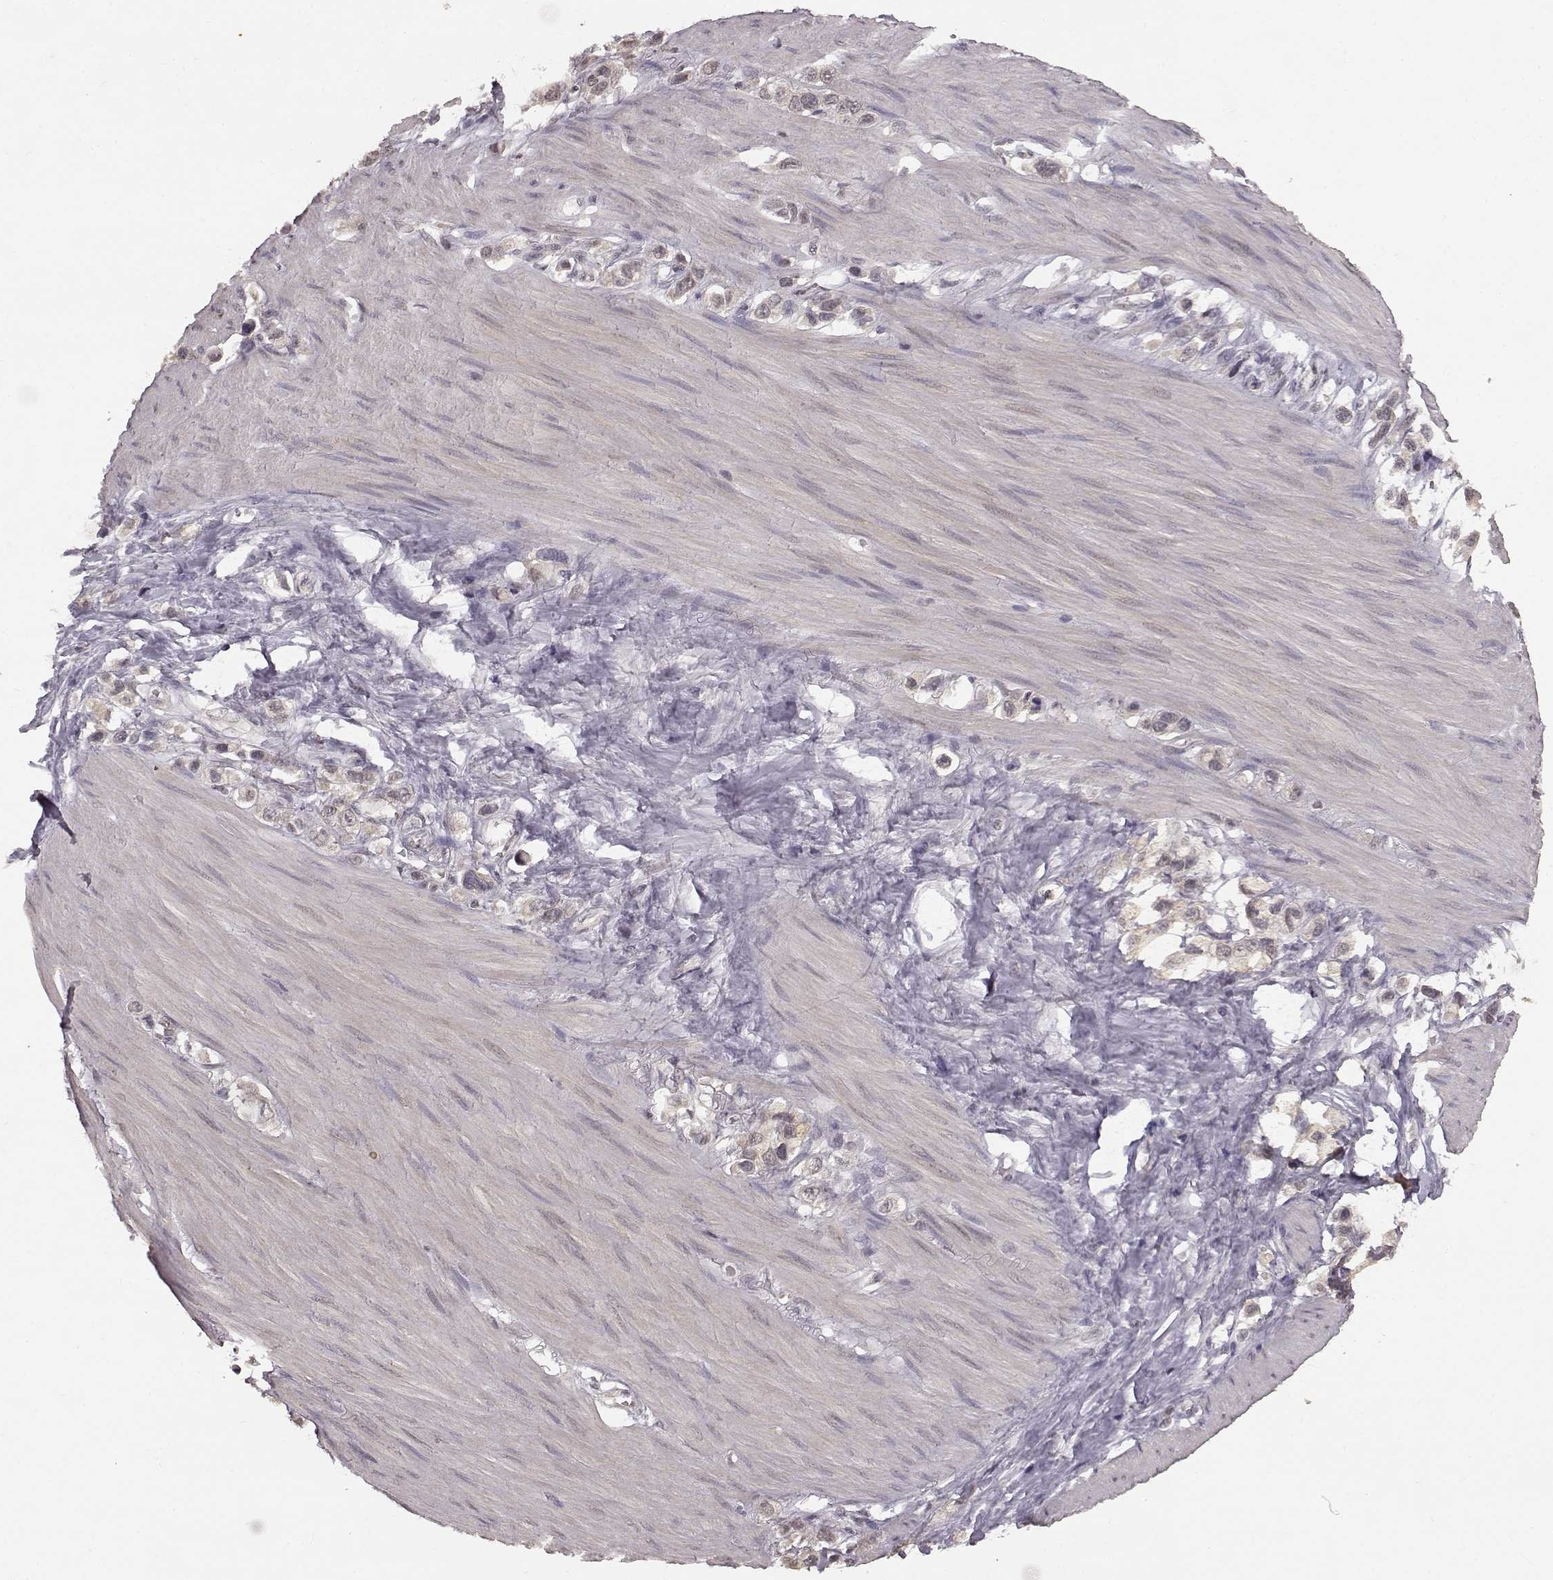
{"staining": {"intensity": "weak", "quantity": "25%-75%", "location": "cytoplasmic/membranous"}, "tissue": "stomach cancer", "cell_type": "Tumor cells", "image_type": "cancer", "snomed": [{"axis": "morphology", "description": "Normal tissue, NOS"}, {"axis": "morphology", "description": "Adenocarcinoma, NOS"}, {"axis": "morphology", "description": "Adenocarcinoma, High grade"}, {"axis": "topography", "description": "Stomach, upper"}, {"axis": "topography", "description": "Stomach"}], "caption": "A histopathology image of human adenocarcinoma (stomach) stained for a protein displays weak cytoplasmic/membranous brown staining in tumor cells. (DAB = brown stain, brightfield microscopy at high magnification).", "gene": "NTRK2", "patient": {"sex": "female", "age": 65}}